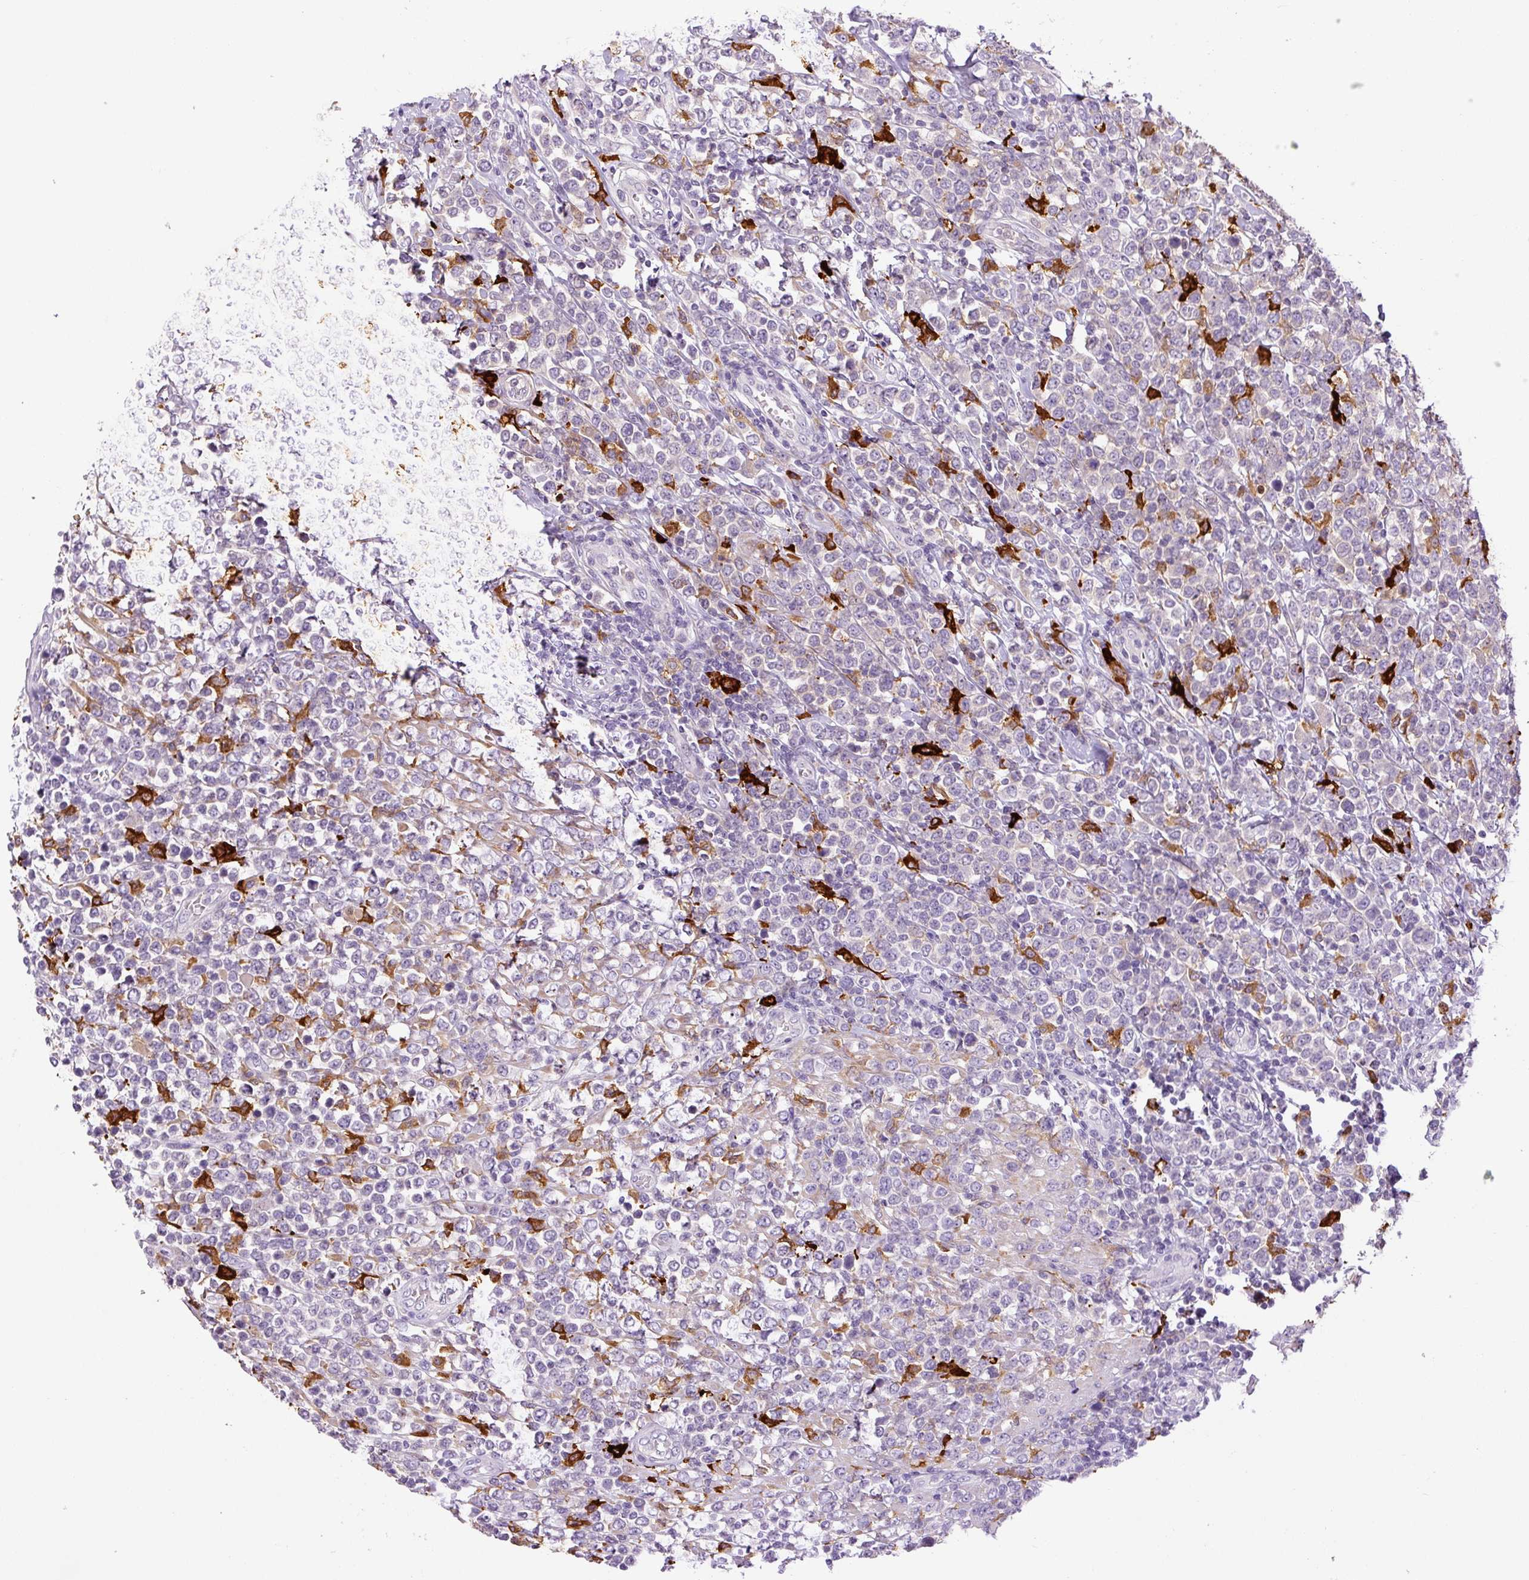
{"staining": {"intensity": "negative", "quantity": "none", "location": "none"}, "tissue": "lymphoma", "cell_type": "Tumor cells", "image_type": "cancer", "snomed": [{"axis": "morphology", "description": "Malignant lymphoma, non-Hodgkin's type, High grade"}, {"axis": "topography", "description": "Soft tissue"}], "caption": "High-grade malignant lymphoma, non-Hodgkin's type stained for a protein using IHC shows no staining tumor cells.", "gene": "FUT10", "patient": {"sex": "female", "age": 56}}